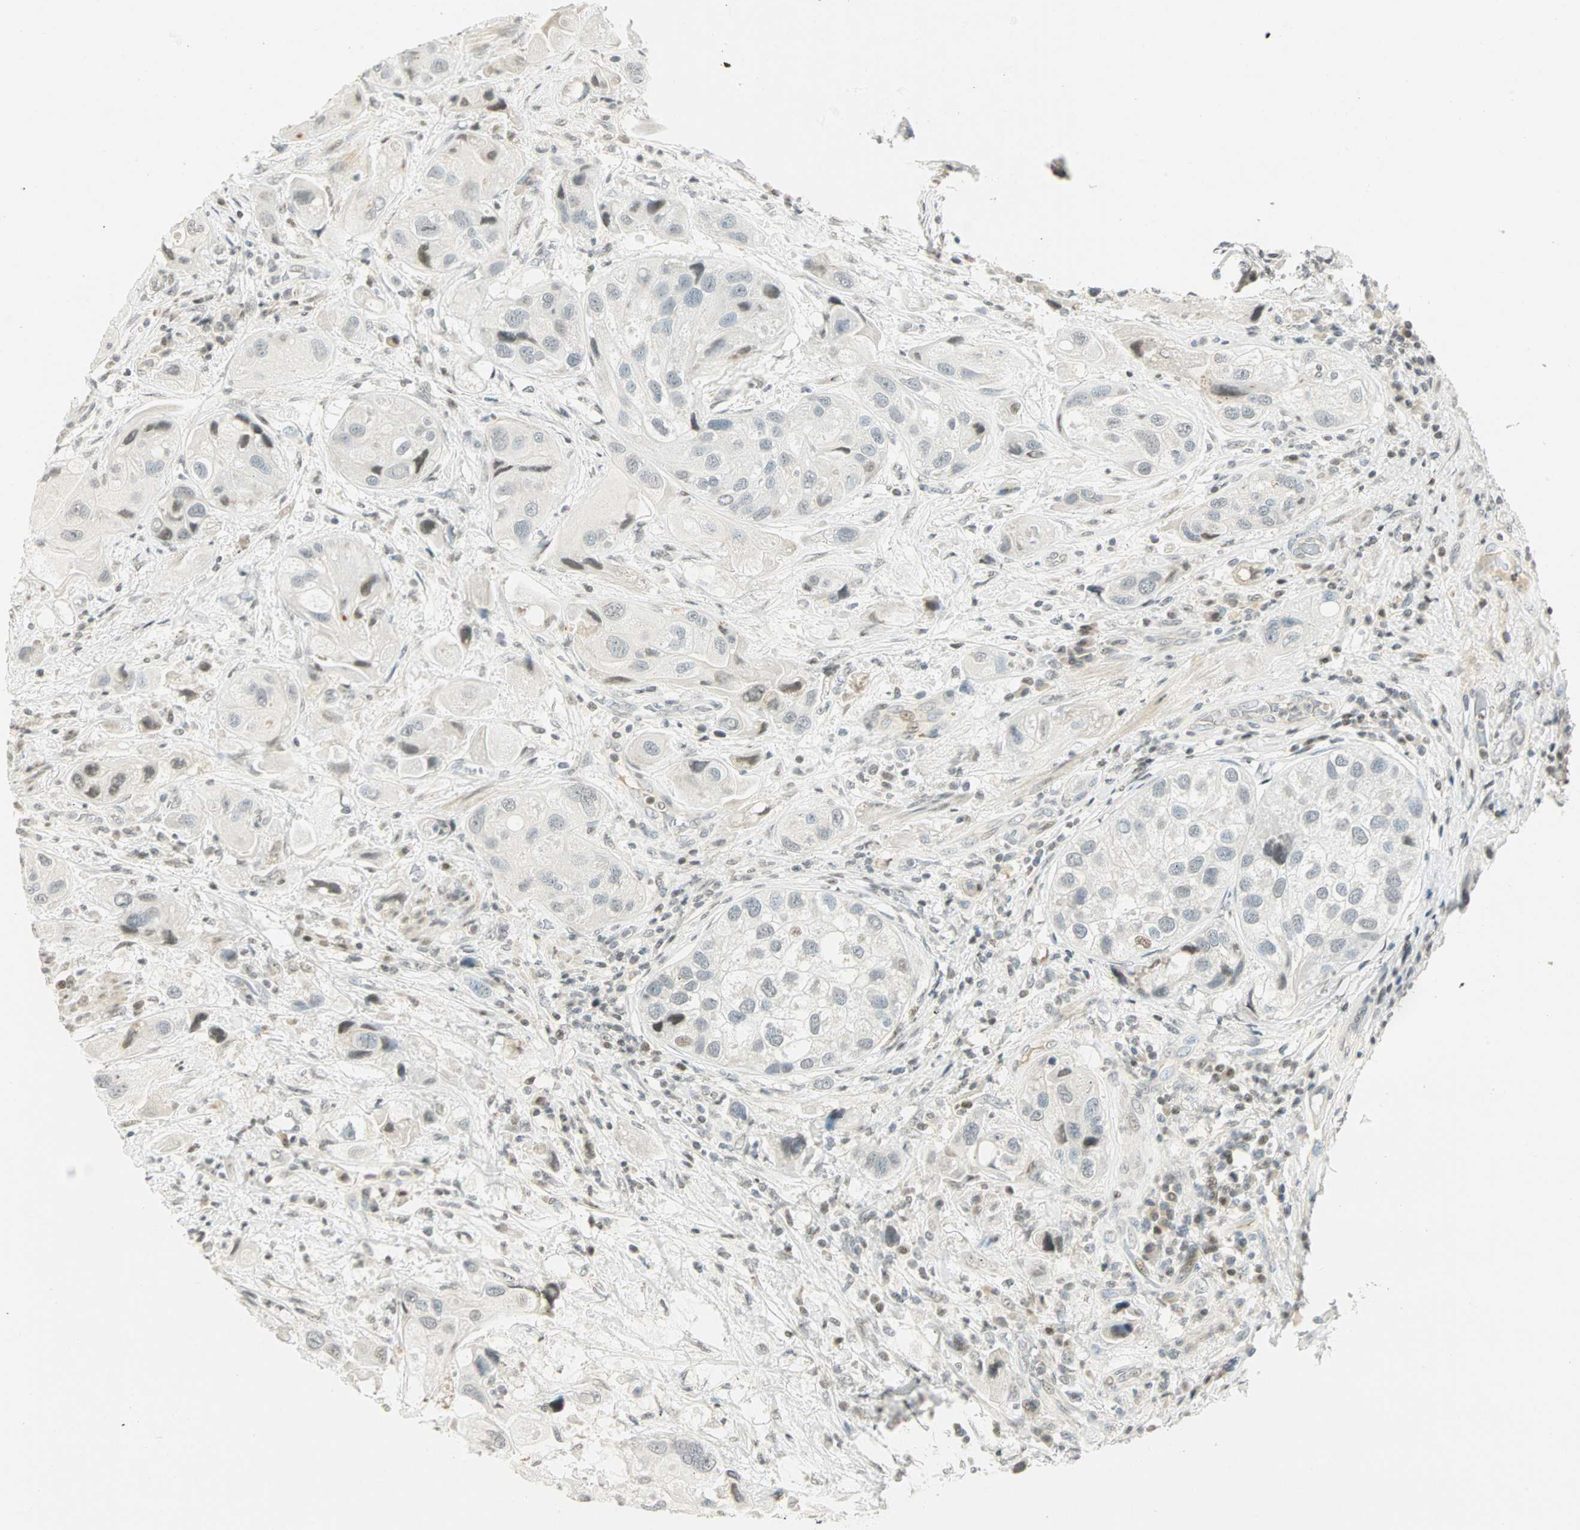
{"staining": {"intensity": "weak", "quantity": "<25%", "location": "nuclear"}, "tissue": "urothelial cancer", "cell_type": "Tumor cells", "image_type": "cancer", "snomed": [{"axis": "morphology", "description": "Urothelial carcinoma, High grade"}, {"axis": "topography", "description": "Urinary bladder"}], "caption": "Immunohistochemistry histopathology image of neoplastic tissue: human urothelial cancer stained with DAB displays no significant protein positivity in tumor cells.", "gene": "SMAD3", "patient": {"sex": "female", "age": 64}}